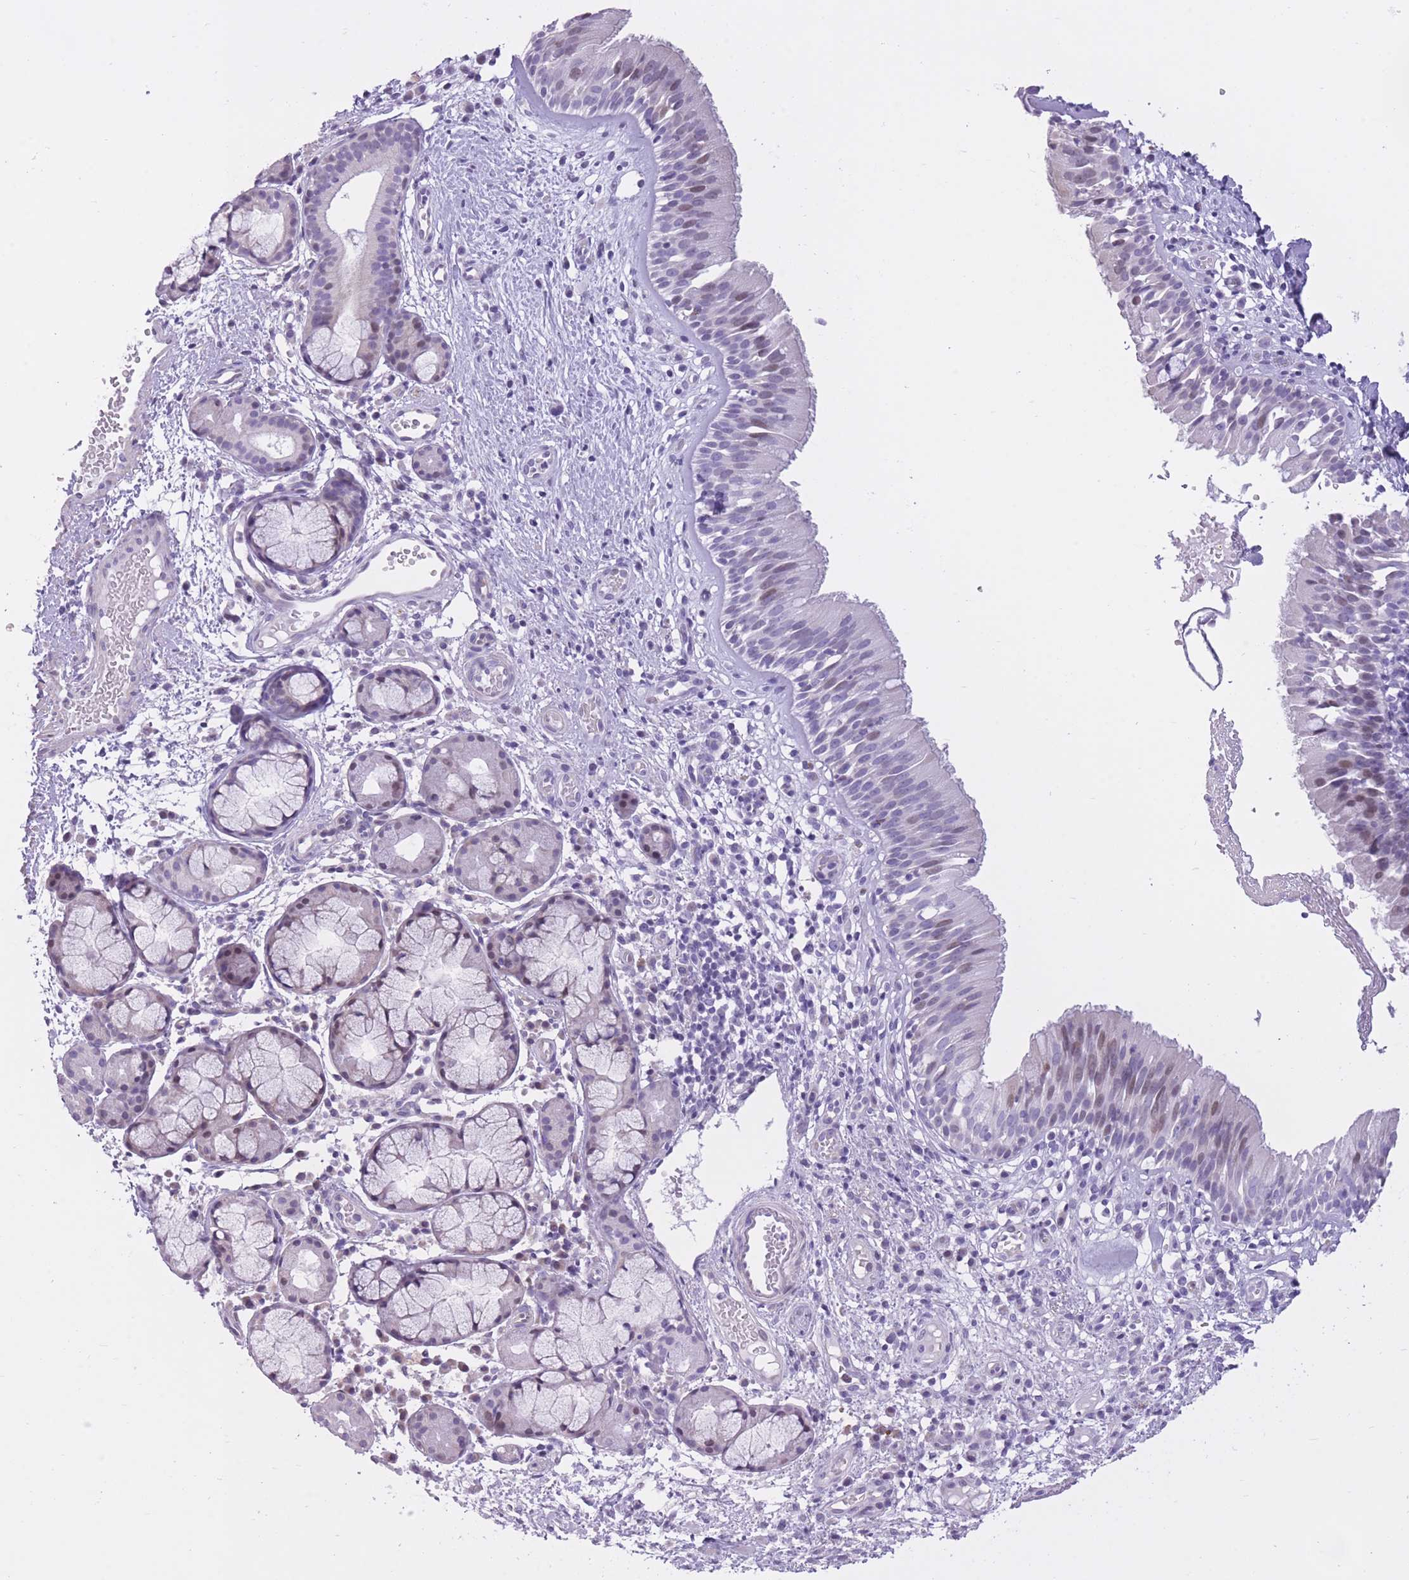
{"staining": {"intensity": "negative", "quantity": "none", "location": "none"}, "tissue": "nasopharynx", "cell_type": "Respiratory epithelial cells", "image_type": "normal", "snomed": [{"axis": "morphology", "description": "Normal tissue, NOS"}, {"axis": "topography", "description": "Nasopharynx"}], "caption": "This is a histopathology image of immunohistochemistry staining of normal nasopharynx, which shows no positivity in respiratory epithelial cells. Nuclei are stained in blue.", "gene": "WDR70", "patient": {"sex": "male", "age": 65}}